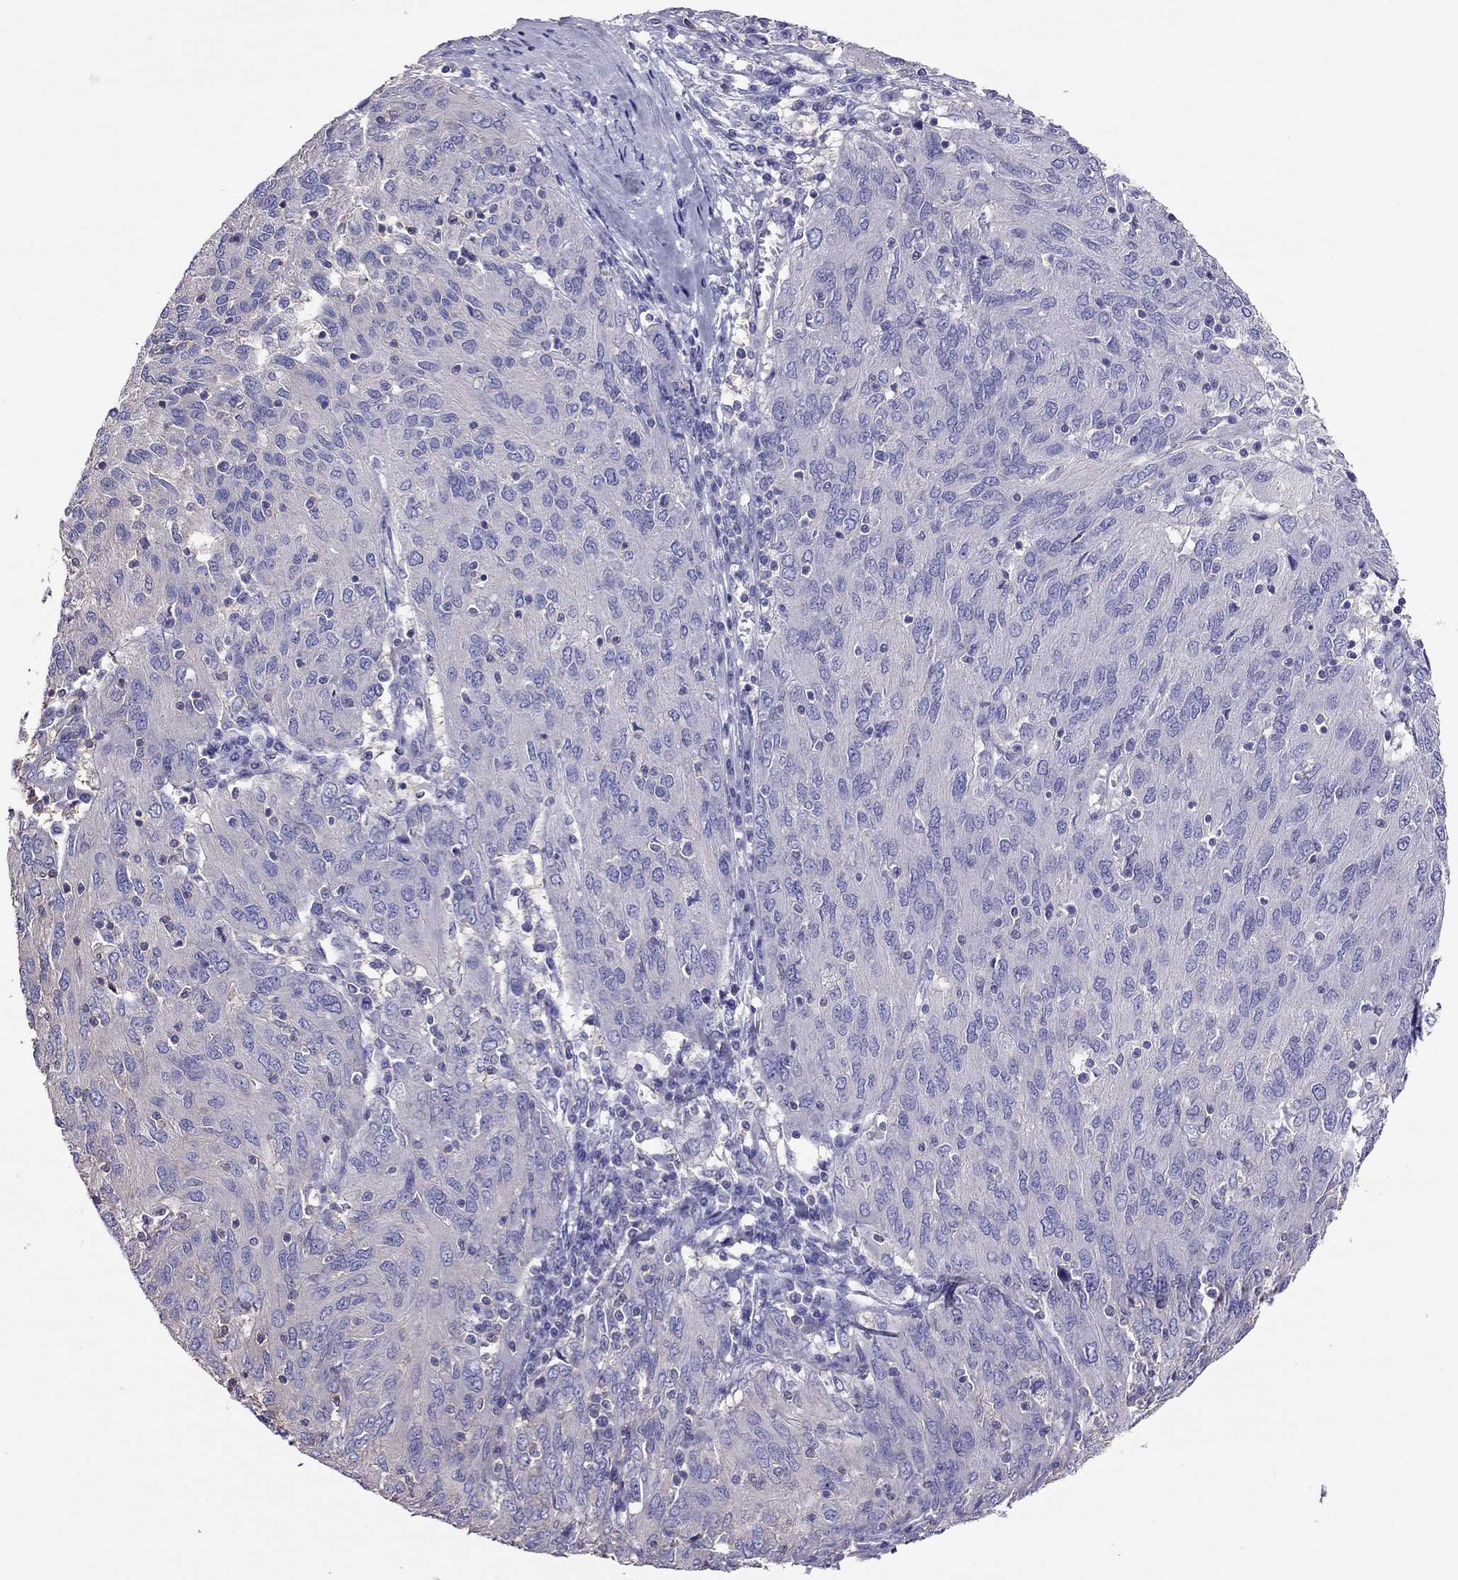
{"staining": {"intensity": "negative", "quantity": "none", "location": "none"}, "tissue": "ovarian cancer", "cell_type": "Tumor cells", "image_type": "cancer", "snomed": [{"axis": "morphology", "description": "Carcinoma, endometroid"}, {"axis": "topography", "description": "Ovary"}], "caption": "The immunohistochemistry (IHC) photomicrograph has no significant expression in tumor cells of endometroid carcinoma (ovarian) tissue.", "gene": "TEX22", "patient": {"sex": "female", "age": 50}}